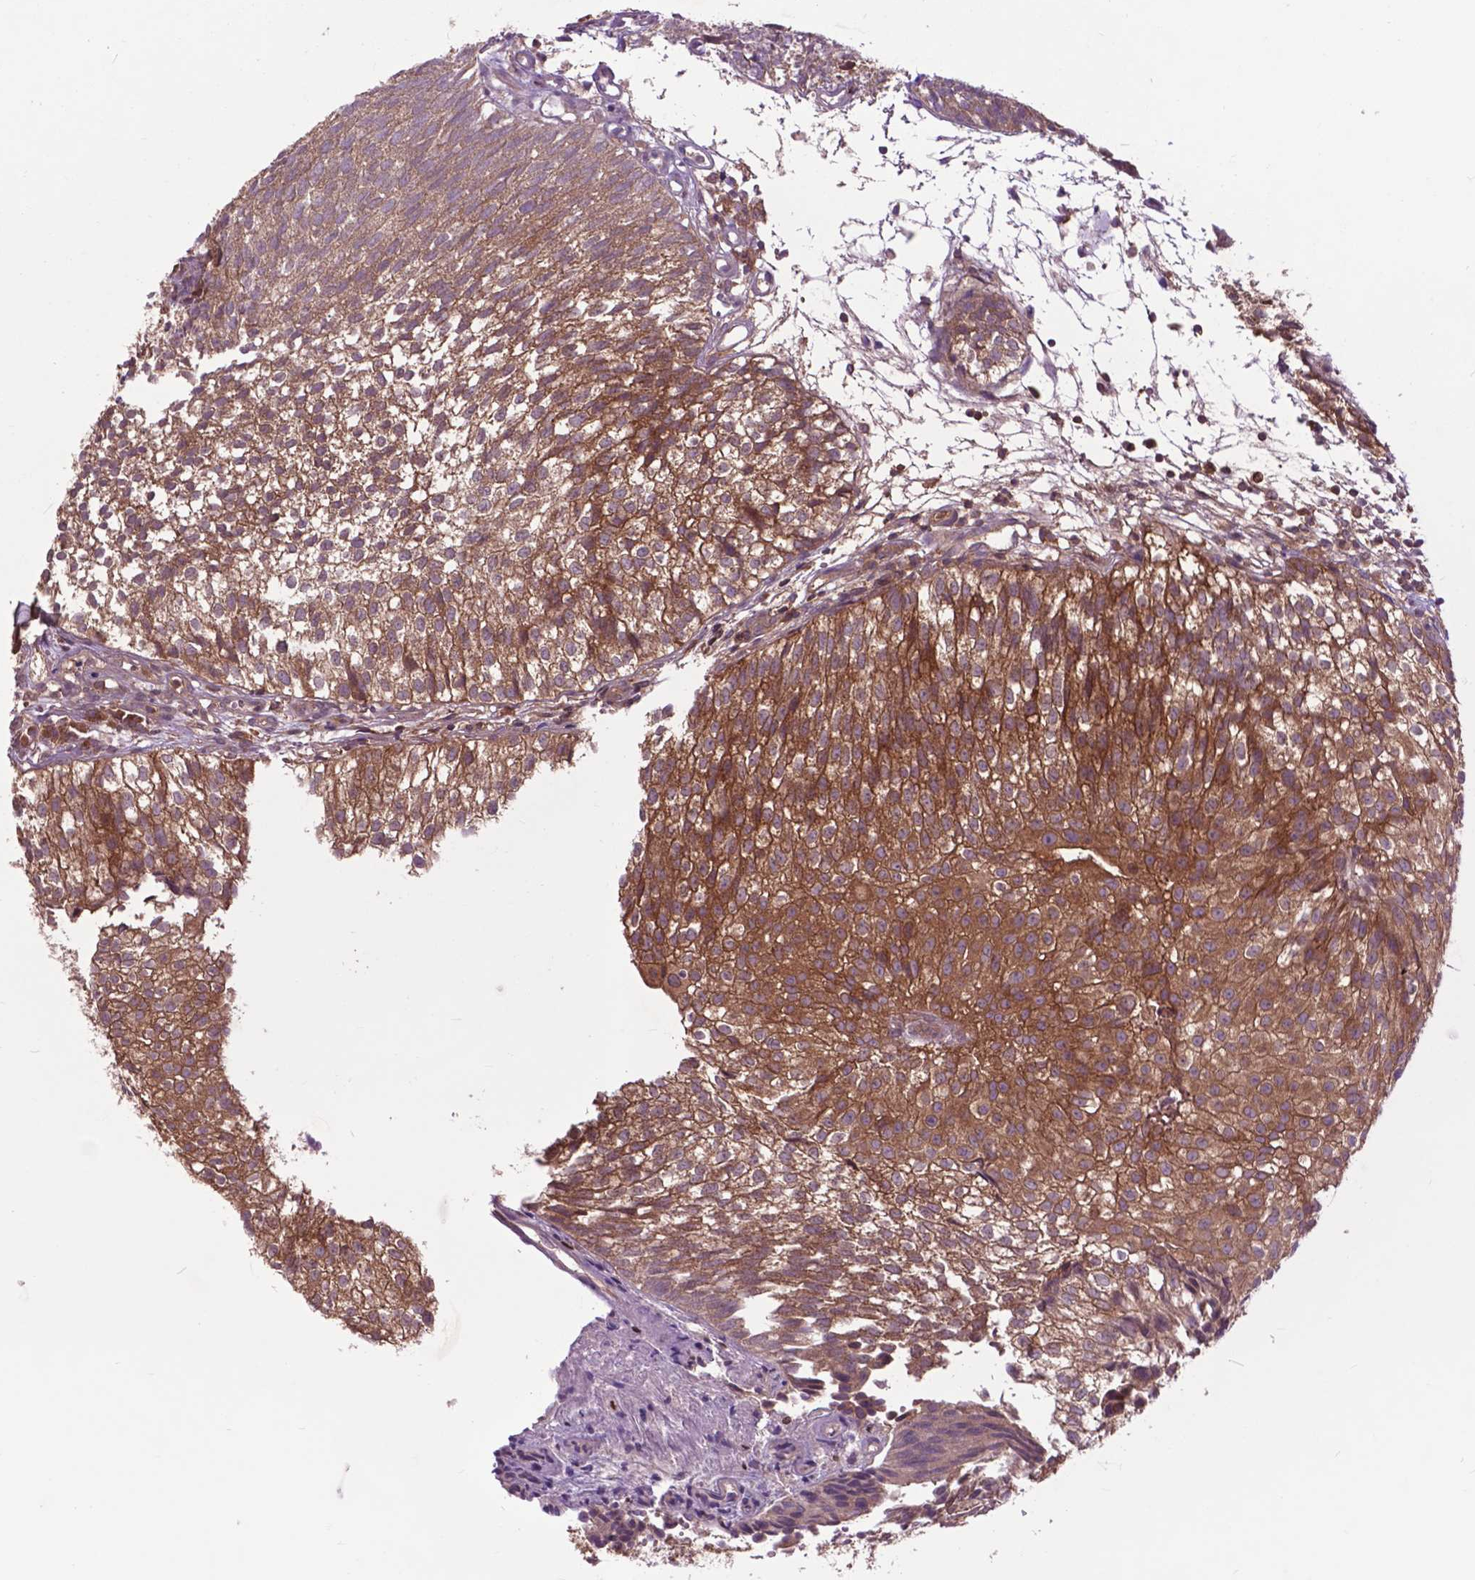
{"staining": {"intensity": "moderate", "quantity": ">75%", "location": "cytoplasmic/membranous"}, "tissue": "urothelial cancer", "cell_type": "Tumor cells", "image_type": "cancer", "snomed": [{"axis": "morphology", "description": "Urothelial carcinoma, Low grade"}, {"axis": "topography", "description": "Urinary bladder"}], "caption": "A micrograph showing moderate cytoplasmic/membranous staining in about >75% of tumor cells in urothelial cancer, as visualized by brown immunohistochemical staining.", "gene": "ARAF", "patient": {"sex": "male", "age": 70}}